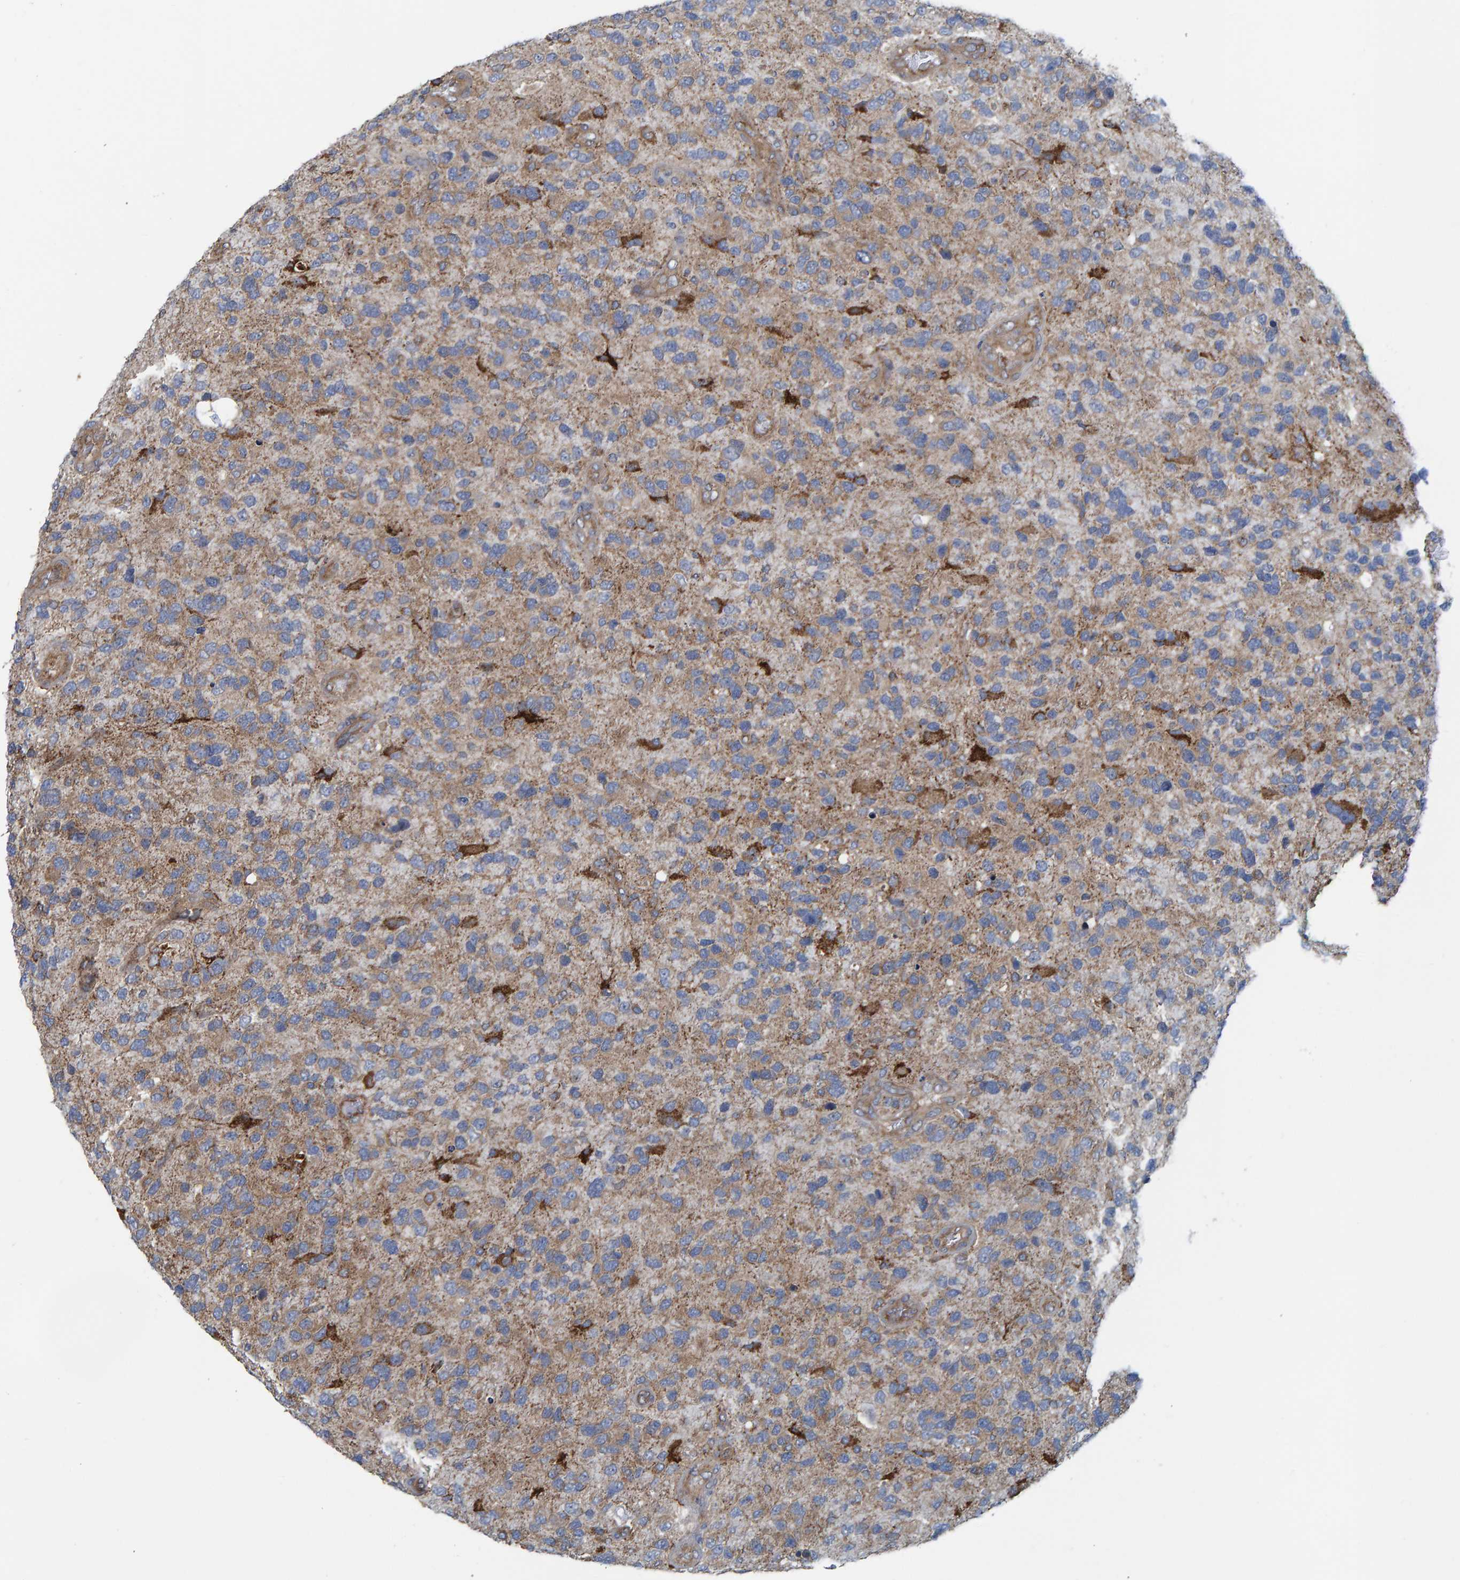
{"staining": {"intensity": "moderate", "quantity": "25%-75%", "location": "cytoplasmic/membranous"}, "tissue": "glioma", "cell_type": "Tumor cells", "image_type": "cancer", "snomed": [{"axis": "morphology", "description": "Glioma, malignant, High grade"}, {"axis": "topography", "description": "Brain"}], "caption": "Malignant glioma (high-grade) stained with immunohistochemistry displays moderate cytoplasmic/membranous staining in about 25%-75% of tumor cells.", "gene": "LRSAM1", "patient": {"sex": "female", "age": 58}}